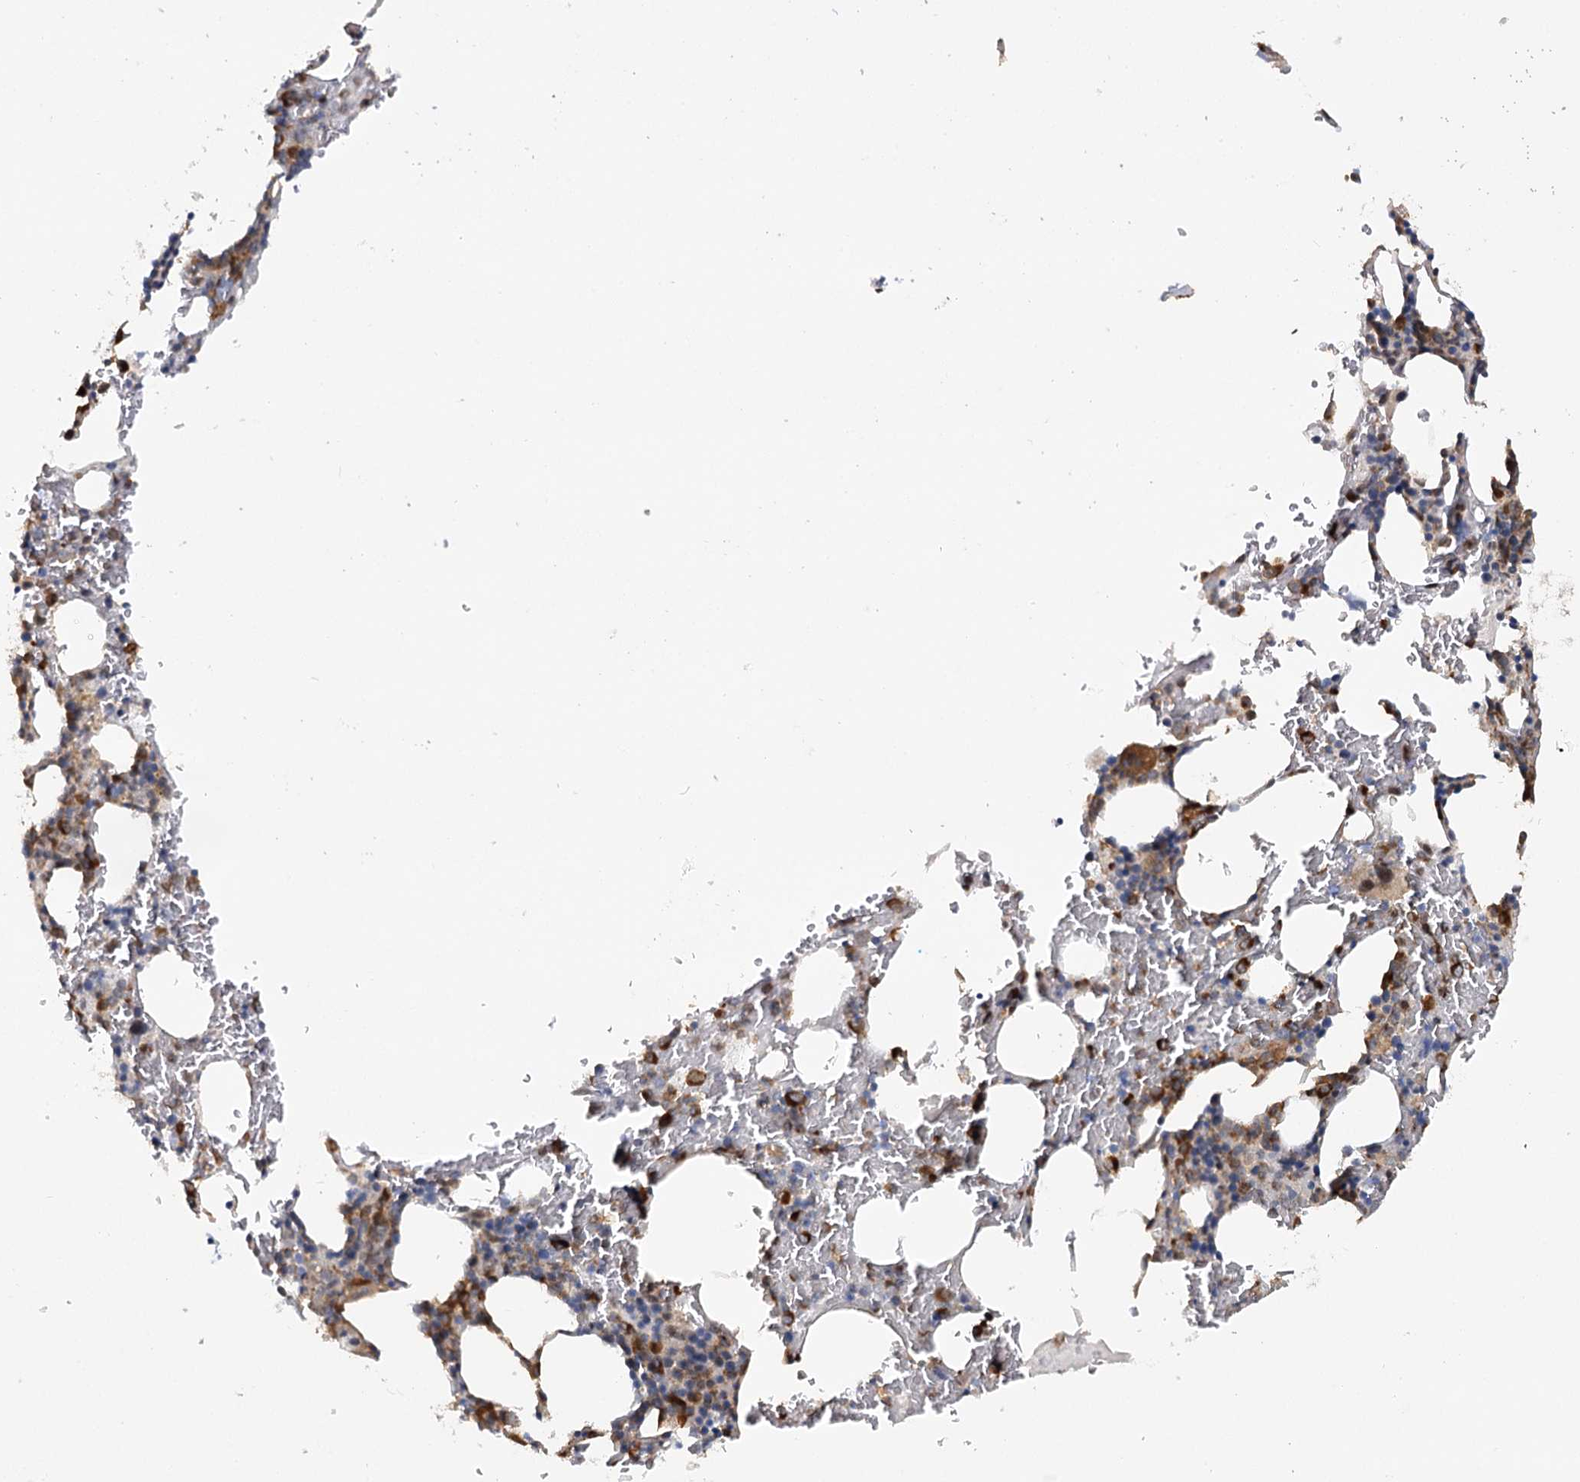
{"staining": {"intensity": "moderate", "quantity": "25%-75%", "location": "cytoplasmic/membranous"}, "tissue": "bone marrow", "cell_type": "Hematopoietic cells", "image_type": "normal", "snomed": [{"axis": "morphology", "description": "Normal tissue, NOS"}, {"axis": "topography", "description": "Bone marrow"}], "caption": "Immunohistochemical staining of unremarkable bone marrow displays 25%-75% levels of moderate cytoplasmic/membranous protein staining in about 25%-75% of hematopoietic cells. The staining was performed using DAB, with brown indicating positive protein expression. Nuclei are stained blue with hematoxylin.", "gene": "ZNRF3", "patient": {"sex": "male", "age": 62}}